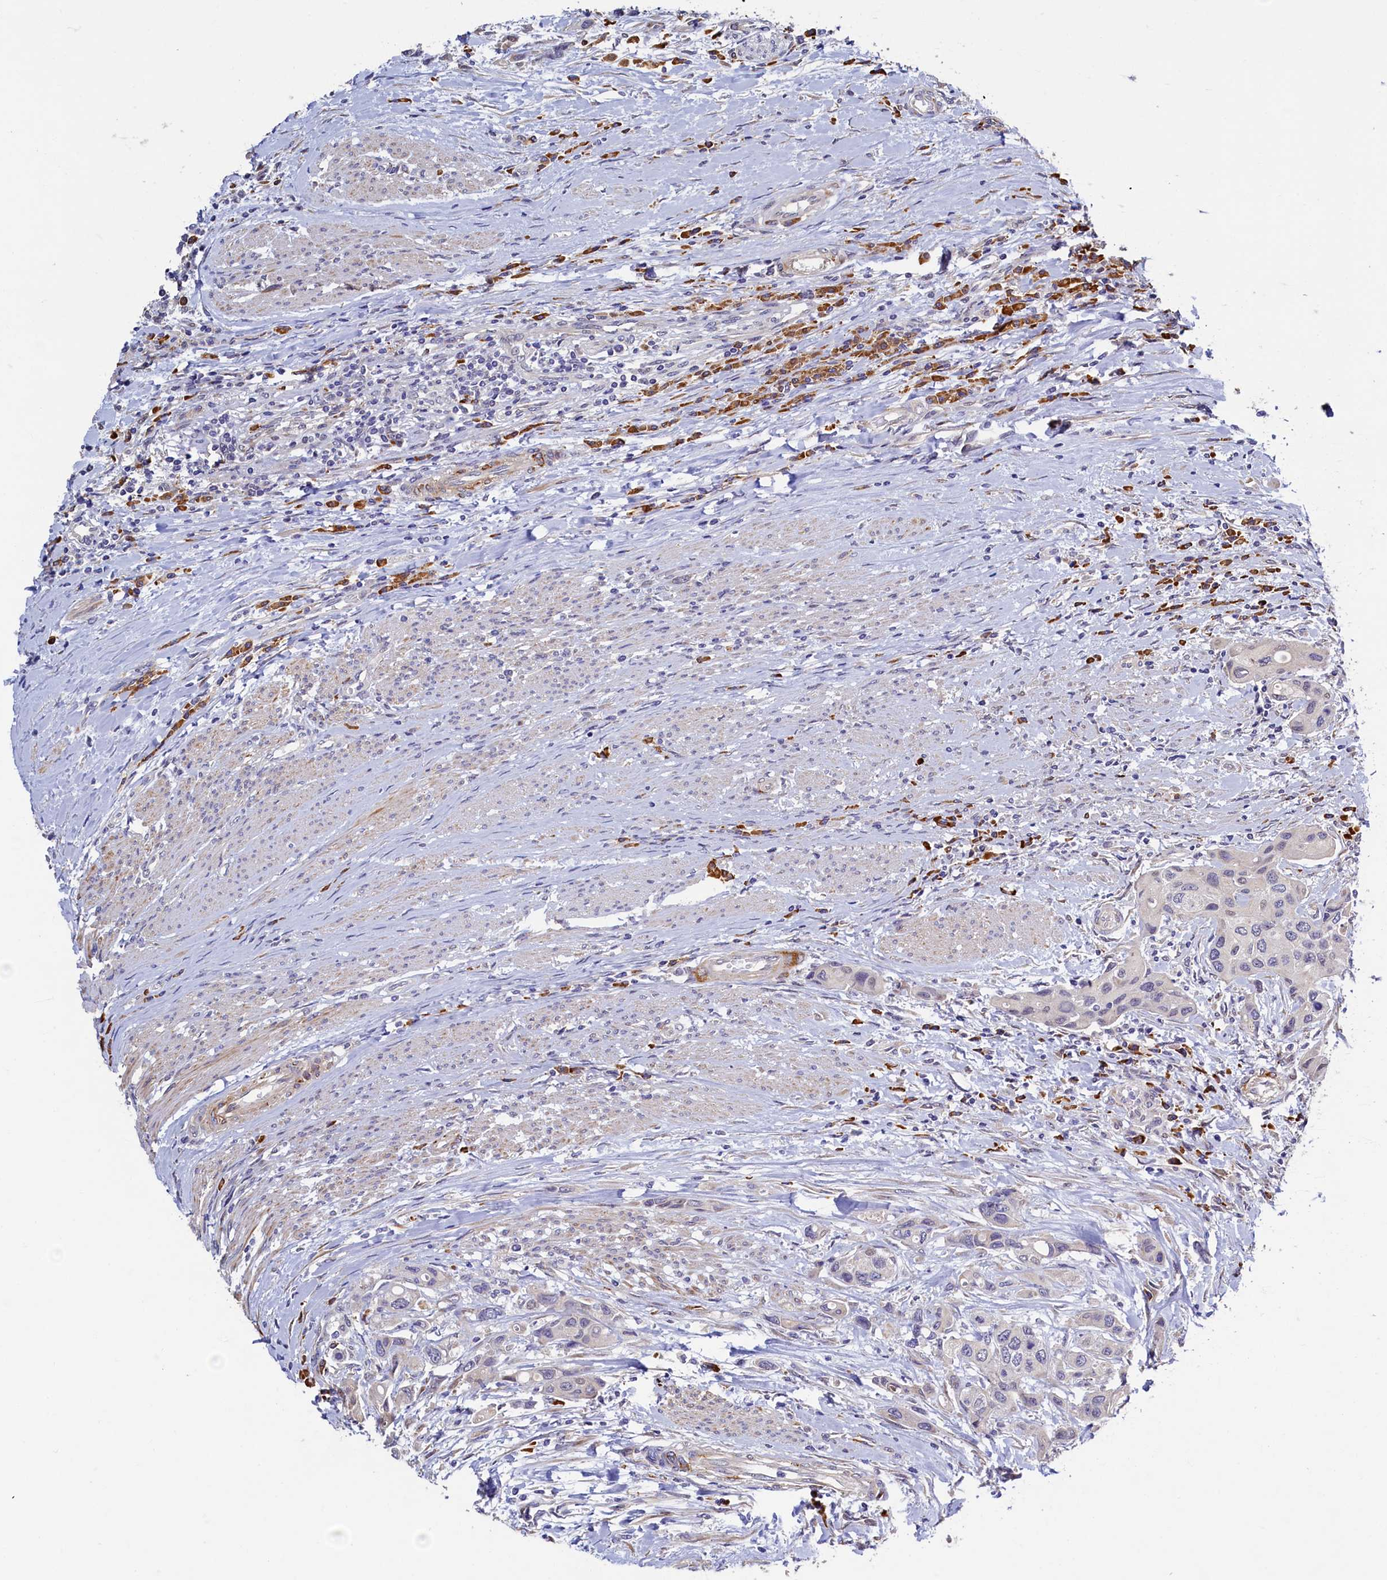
{"staining": {"intensity": "negative", "quantity": "none", "location": "none"}, "tissue": "urothelial cancer", "cell_type": "Tumor cells", "image_type": "cancer", "snomed": [{"axis": "morphology", "description": "Normal tissue, NOS"}, {"axis": "morphology", "description": "Urothelial carcinoma, High grade"}, {"axis": "topography", "description": "Vascular tissue"}, {"axis": "topography", "description": "Urinary bladder"}], "caption": "This is an immunohistochemistry micrograph of urothelial cancer. There is no staining in tumor cells.", "gene": "SLC16A14", "patient": {"sex": "female", "age": 56}}